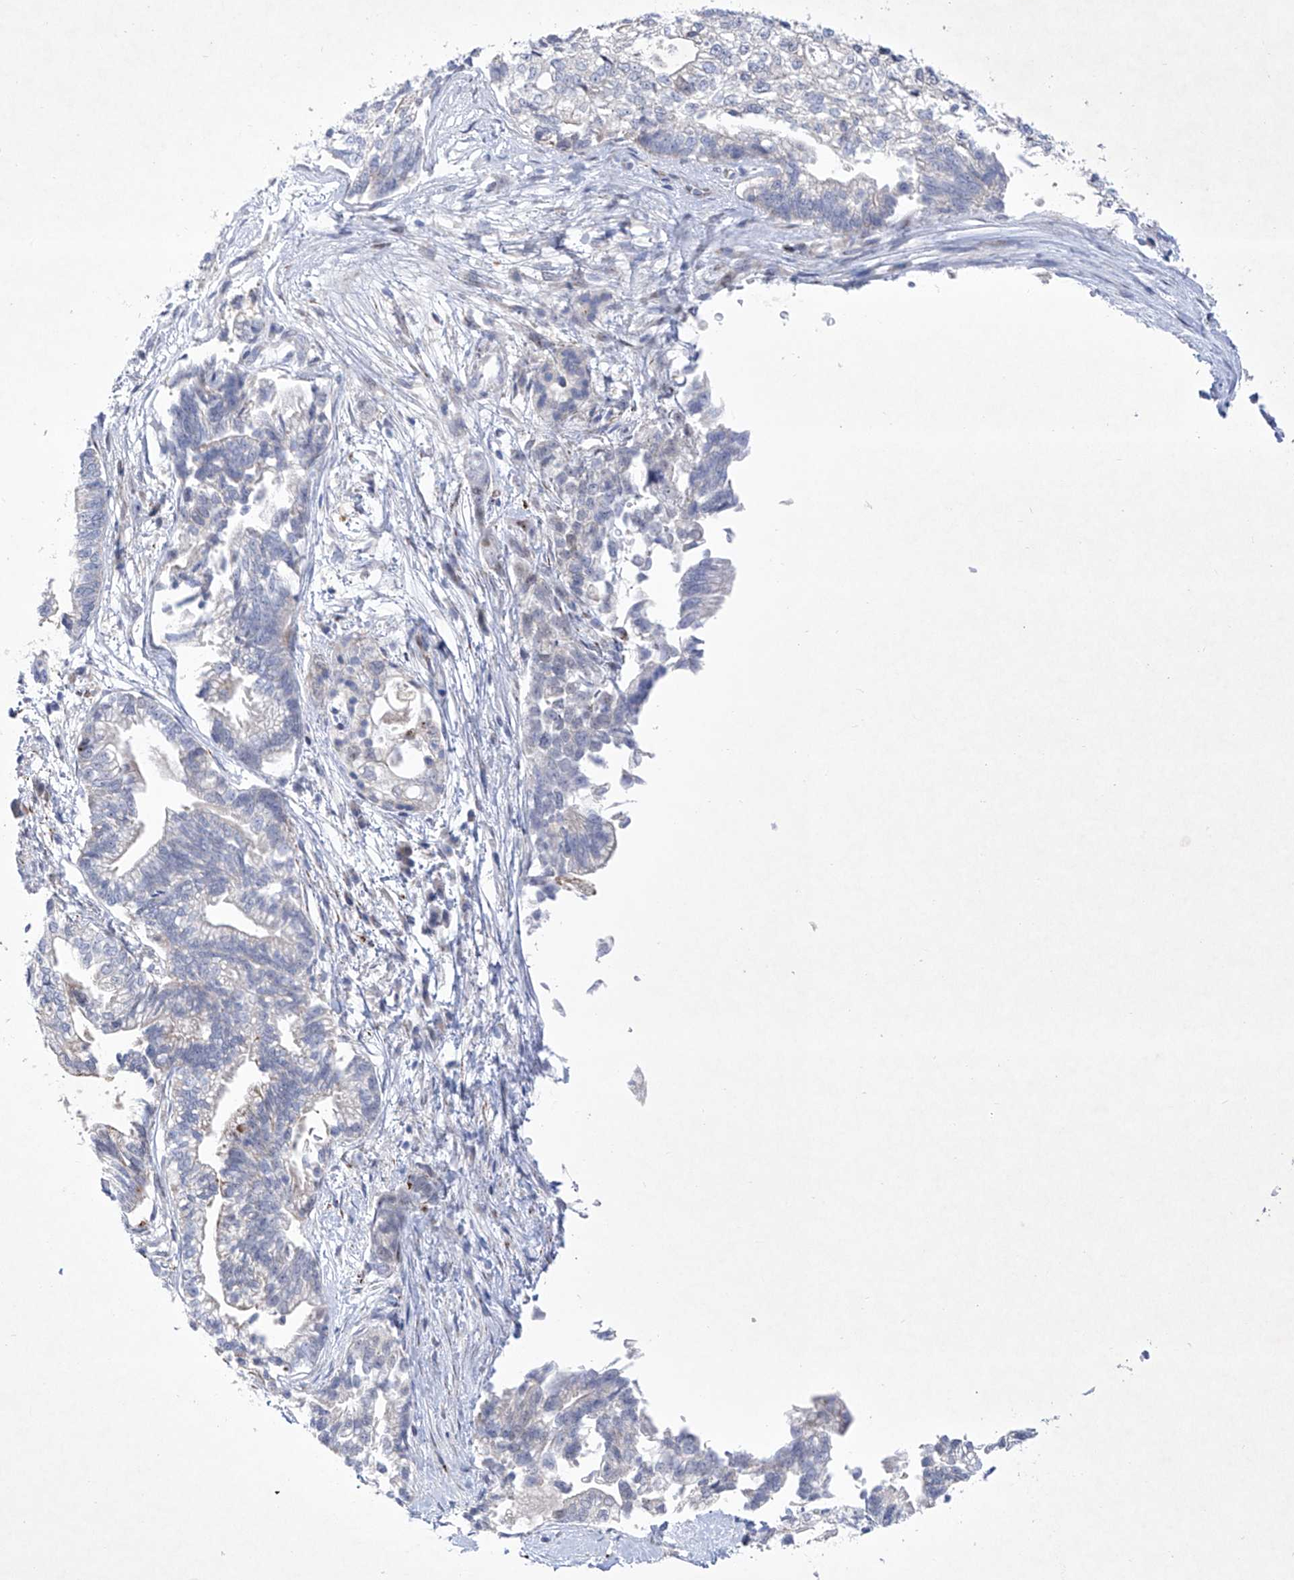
{"staining": {"intensity": "negative", "quantity": "none", "location": "none"}, "tissue": "pancreatic cancer", "cell_type": "Tumor cells", "image_type": "cancer", "snomed": [{"axis": "morphology", "description": "Adenocarcinoma, NOS"}, {"axis": "topography", "description": "Pancreas"}], "caption": "High power microscopy image of an IHC photomicrograph of pancreatic adenocarcinoma, revealing no significant expression in tumor cells.", "gene": "C1orf87", "patient": {"sex": "male", "age": 72}}